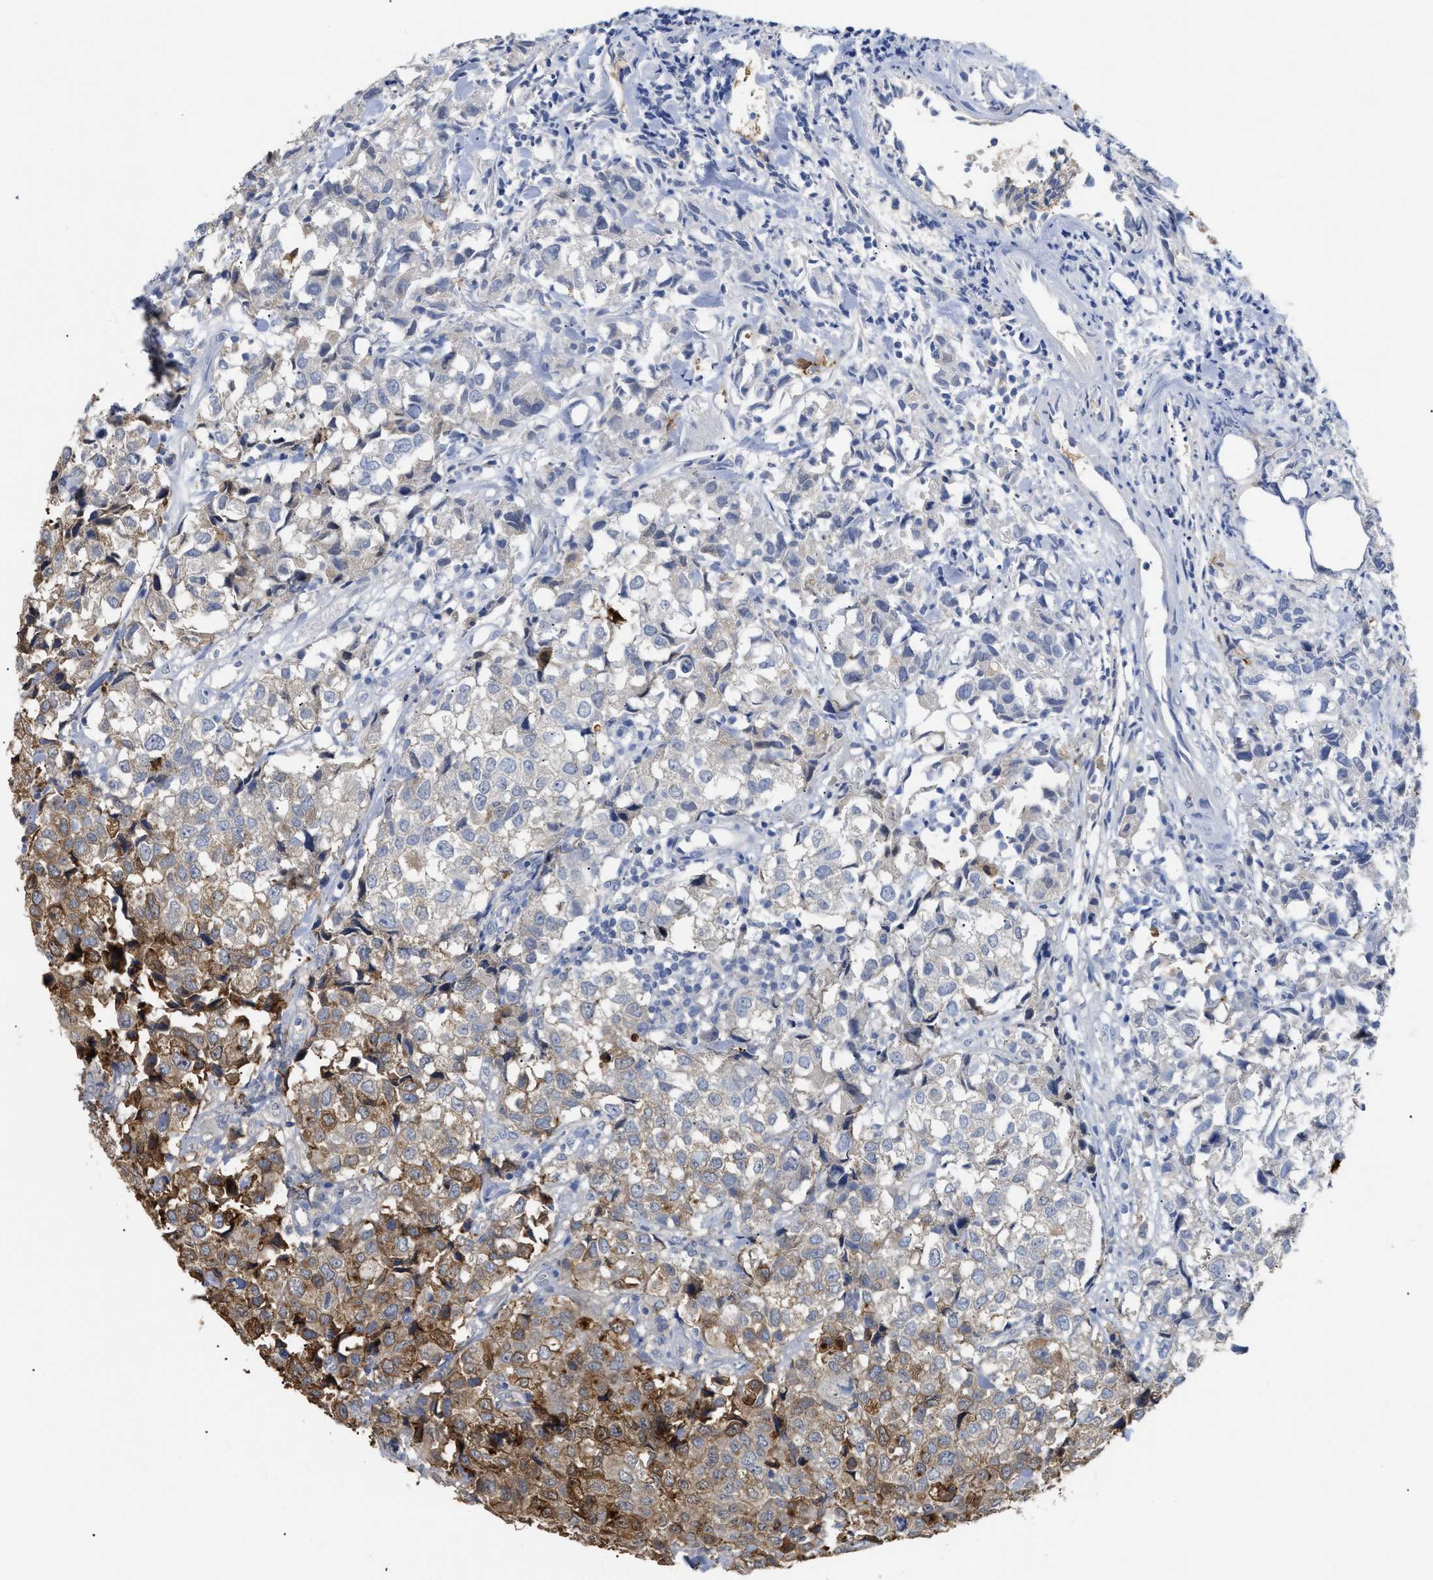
{"staining": {"intensity": "moderate", "quantity": "25%-75%", "location": "cytoplasmic/membranous,nuclear"}, "tissue": "urothelial cancer", "cell_type": "Tumor cells", "image_type": "cancer", "snomed": [{"axis": "morphology", "description": "Urothelial carcinoma, High grade"}, {"axis": "topography", "description": "Urinary bladder"}], "caption": "An image showing moderate cytoplasmic/membranous and nuclear positivity in approximately 25%-75% of tumor cells in high-grade urothelial carcinoma, as visualized by brown immunohistochemical staining.", "gene": "ANXA4", "patient": {"sex": "female", "age": 75}}